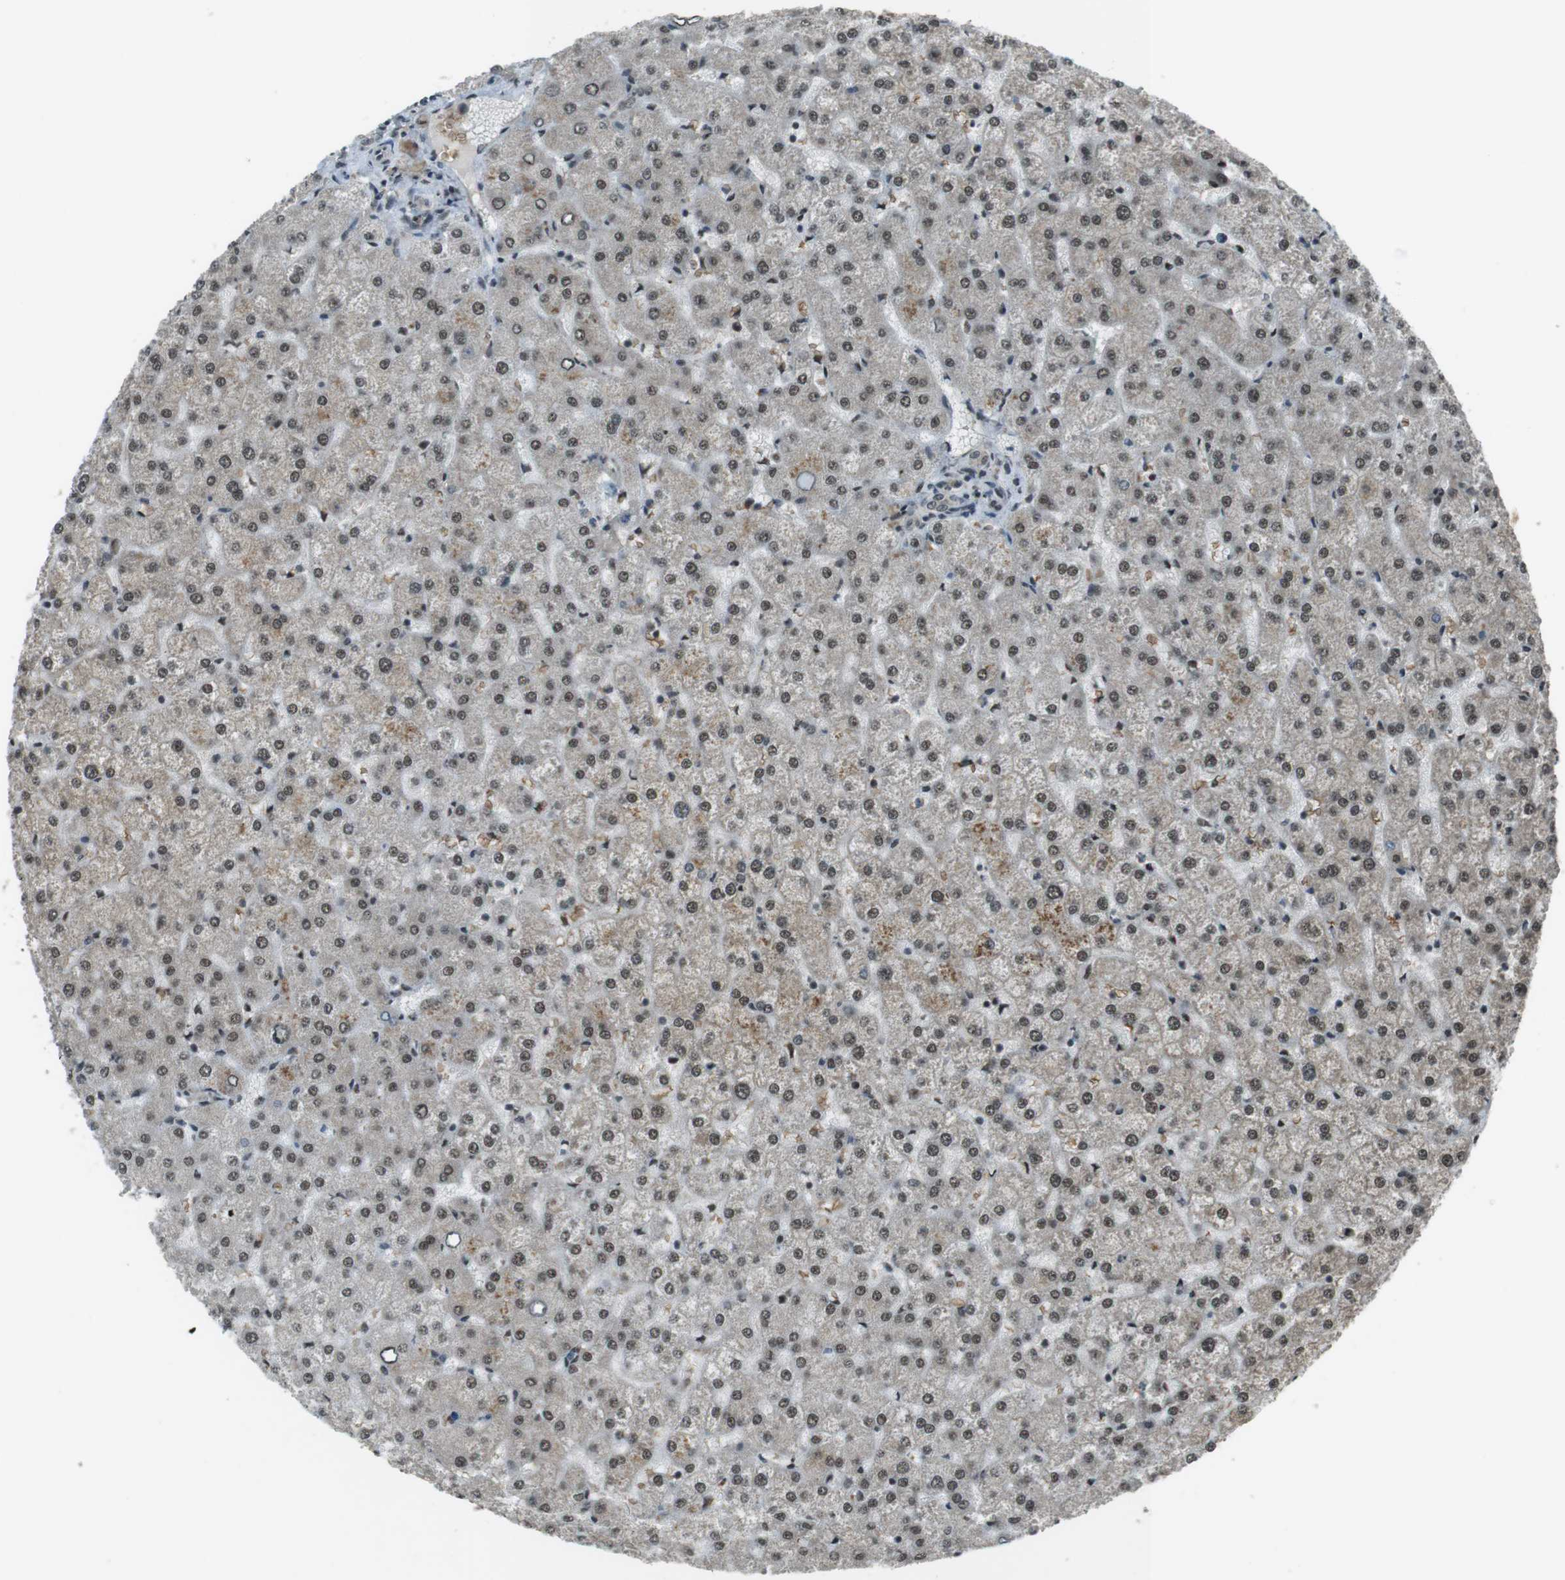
{"staining": {"intensity": "weak", "quantity": "<25%", "location": "nuclear"}, "tissue": "liver", "cell_type": "Cholangiocytes", "image_type": "normal", "snomed": [{"axis": "morphology", "description": "Normal tissue, NOS"}, {"axis": "topography", "description": "Liver"}], "caption": "This is a photomicrograph of immunohistochemistry staining of benign liver, which shows no expression in cholangiocytes. The staining is performed using DAB (3,3'-diaminobenzidine) brown chromogen with nuclei counter-stained in using hematoxylin.", "gene": "SLITRK5", "patient": {"sex": "female", "age": 32}}